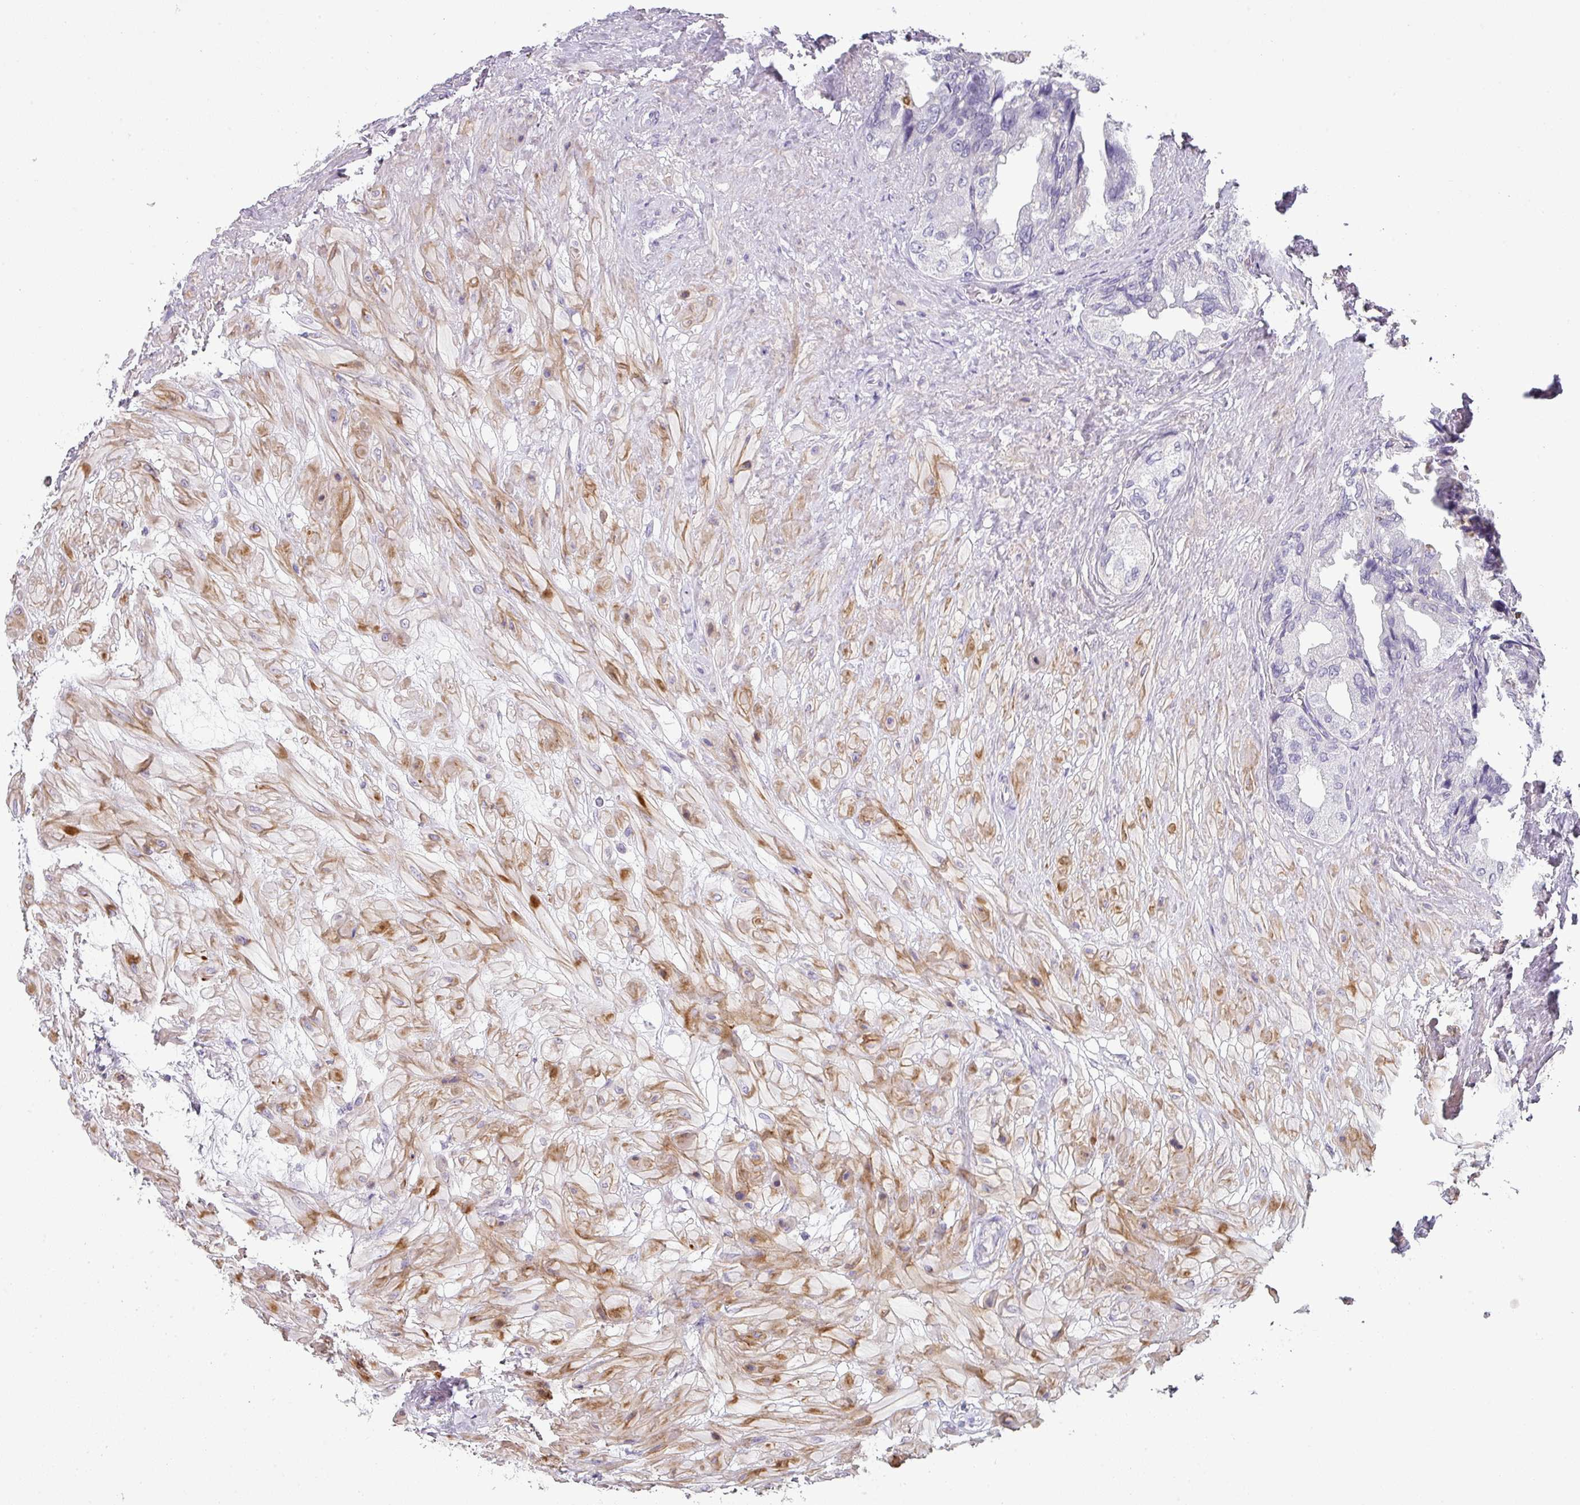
{"staining": {"intensity": "negative", "quantity": "none", "location": "none"}, "tissue": "seminal vesicle", "cell_type": "Glandular cells", "image_type": "normal", "snomed": [{"axis": "morphology", "description": "Normal tissue, NOS"}, {"axis": "topography", "description": "Seminal veicle"}, {"axis": "topography", "description": "Peripheral nerve tissue"}], "caption": "Glandular cells show no significant protein expression in unremarkable seminal vesicle. (DAB immunohistochemistry (IHC) with hematoxylin counter stain).", "gene": "BTLA", "patient": {"sex": "male", "age": 60}}